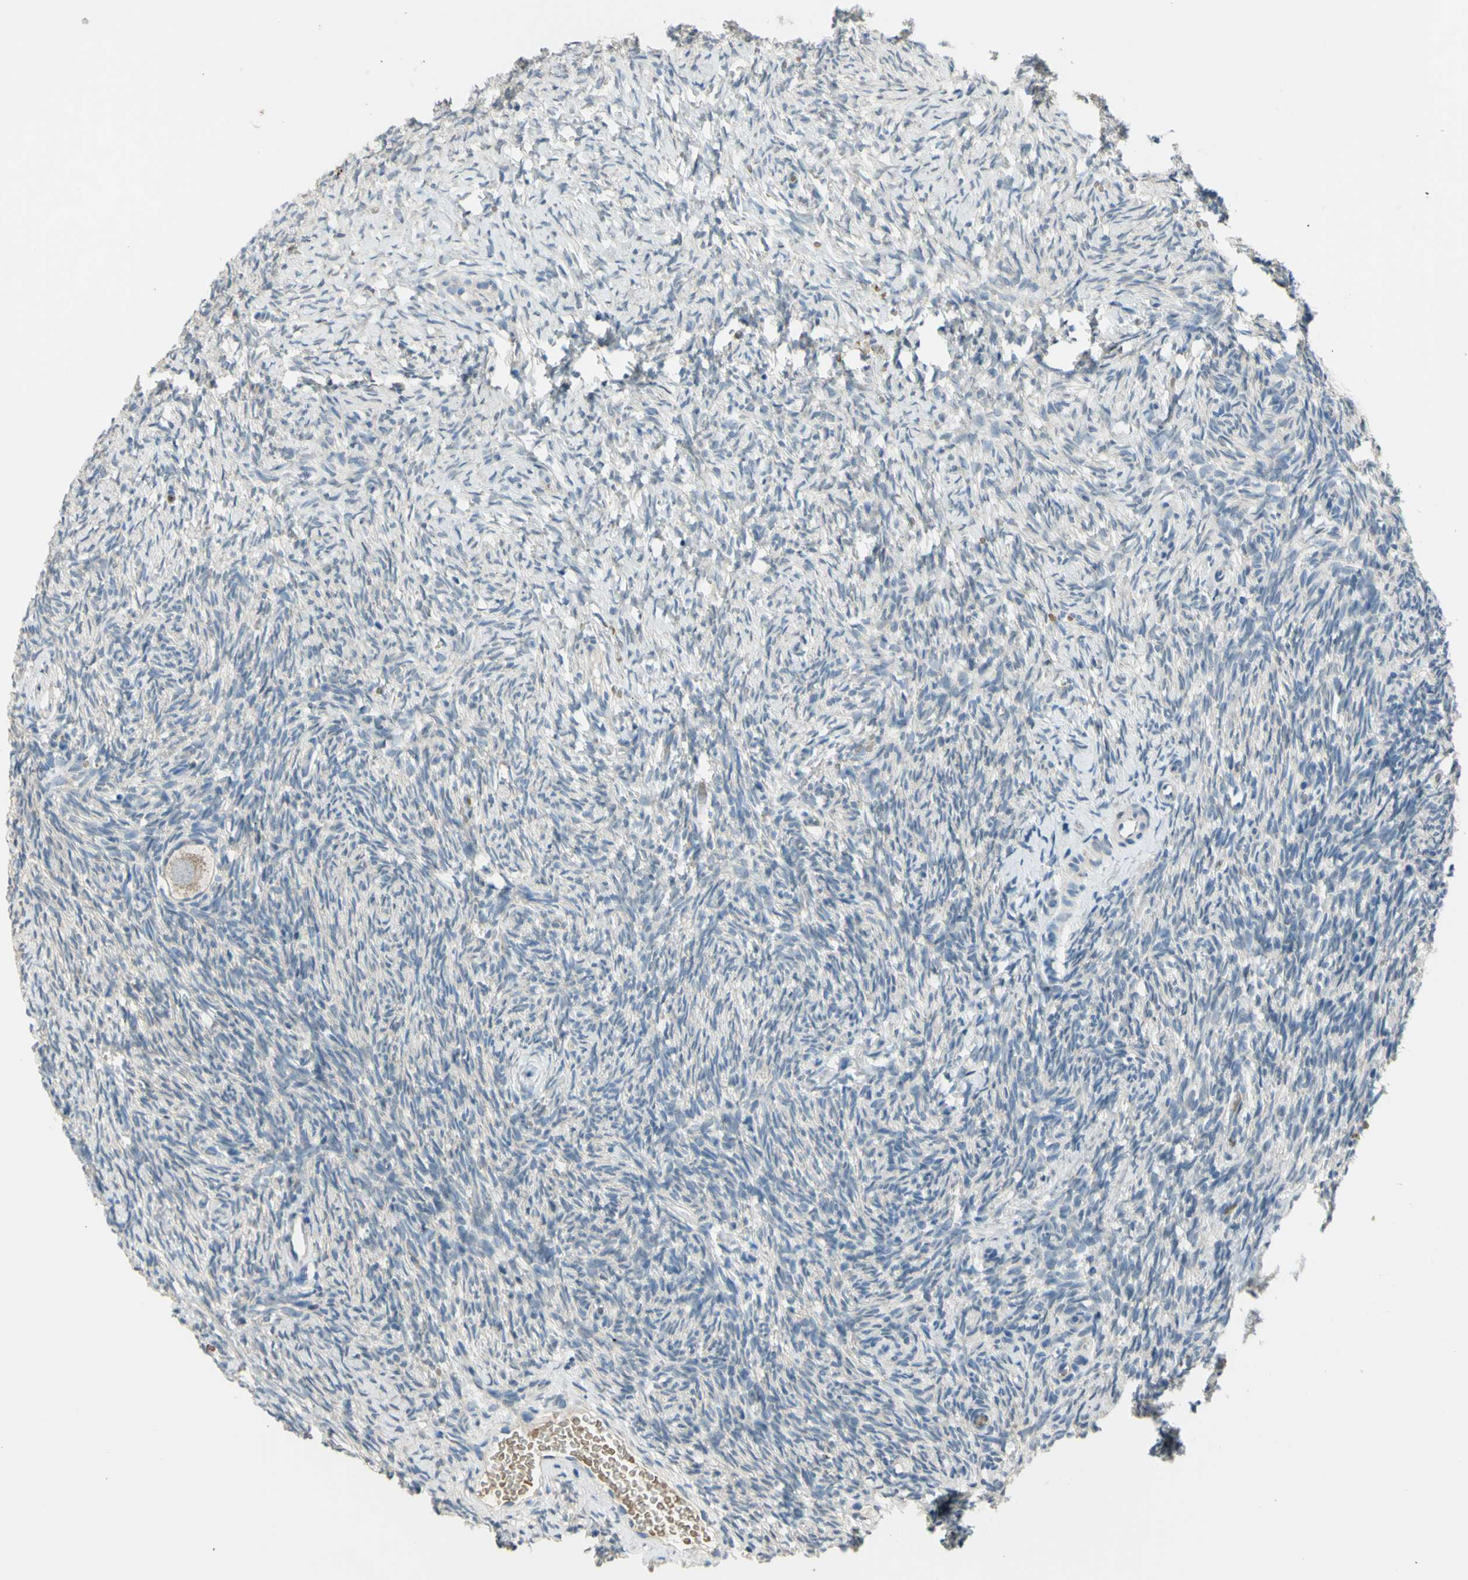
{"staining": {"intensity": "weak", "quantity": ">75%", "location": "cytoplasmic/membranous"}, "tissue": "ovary", "cell_type": "Follicle cells", "image_type": "normal", "snomed": [{"axis": "morphology", "description": "Normal tissue, NOS"}, {"axis": "topography", "description": "Ovary"}], "caption": "Protein staining of benign ovary shows weak cytoplasmic/membranous positivity in about >75% of follicle cells.", "gene": "ZNF184", "patient": {"sex": "female", "age": 35}}